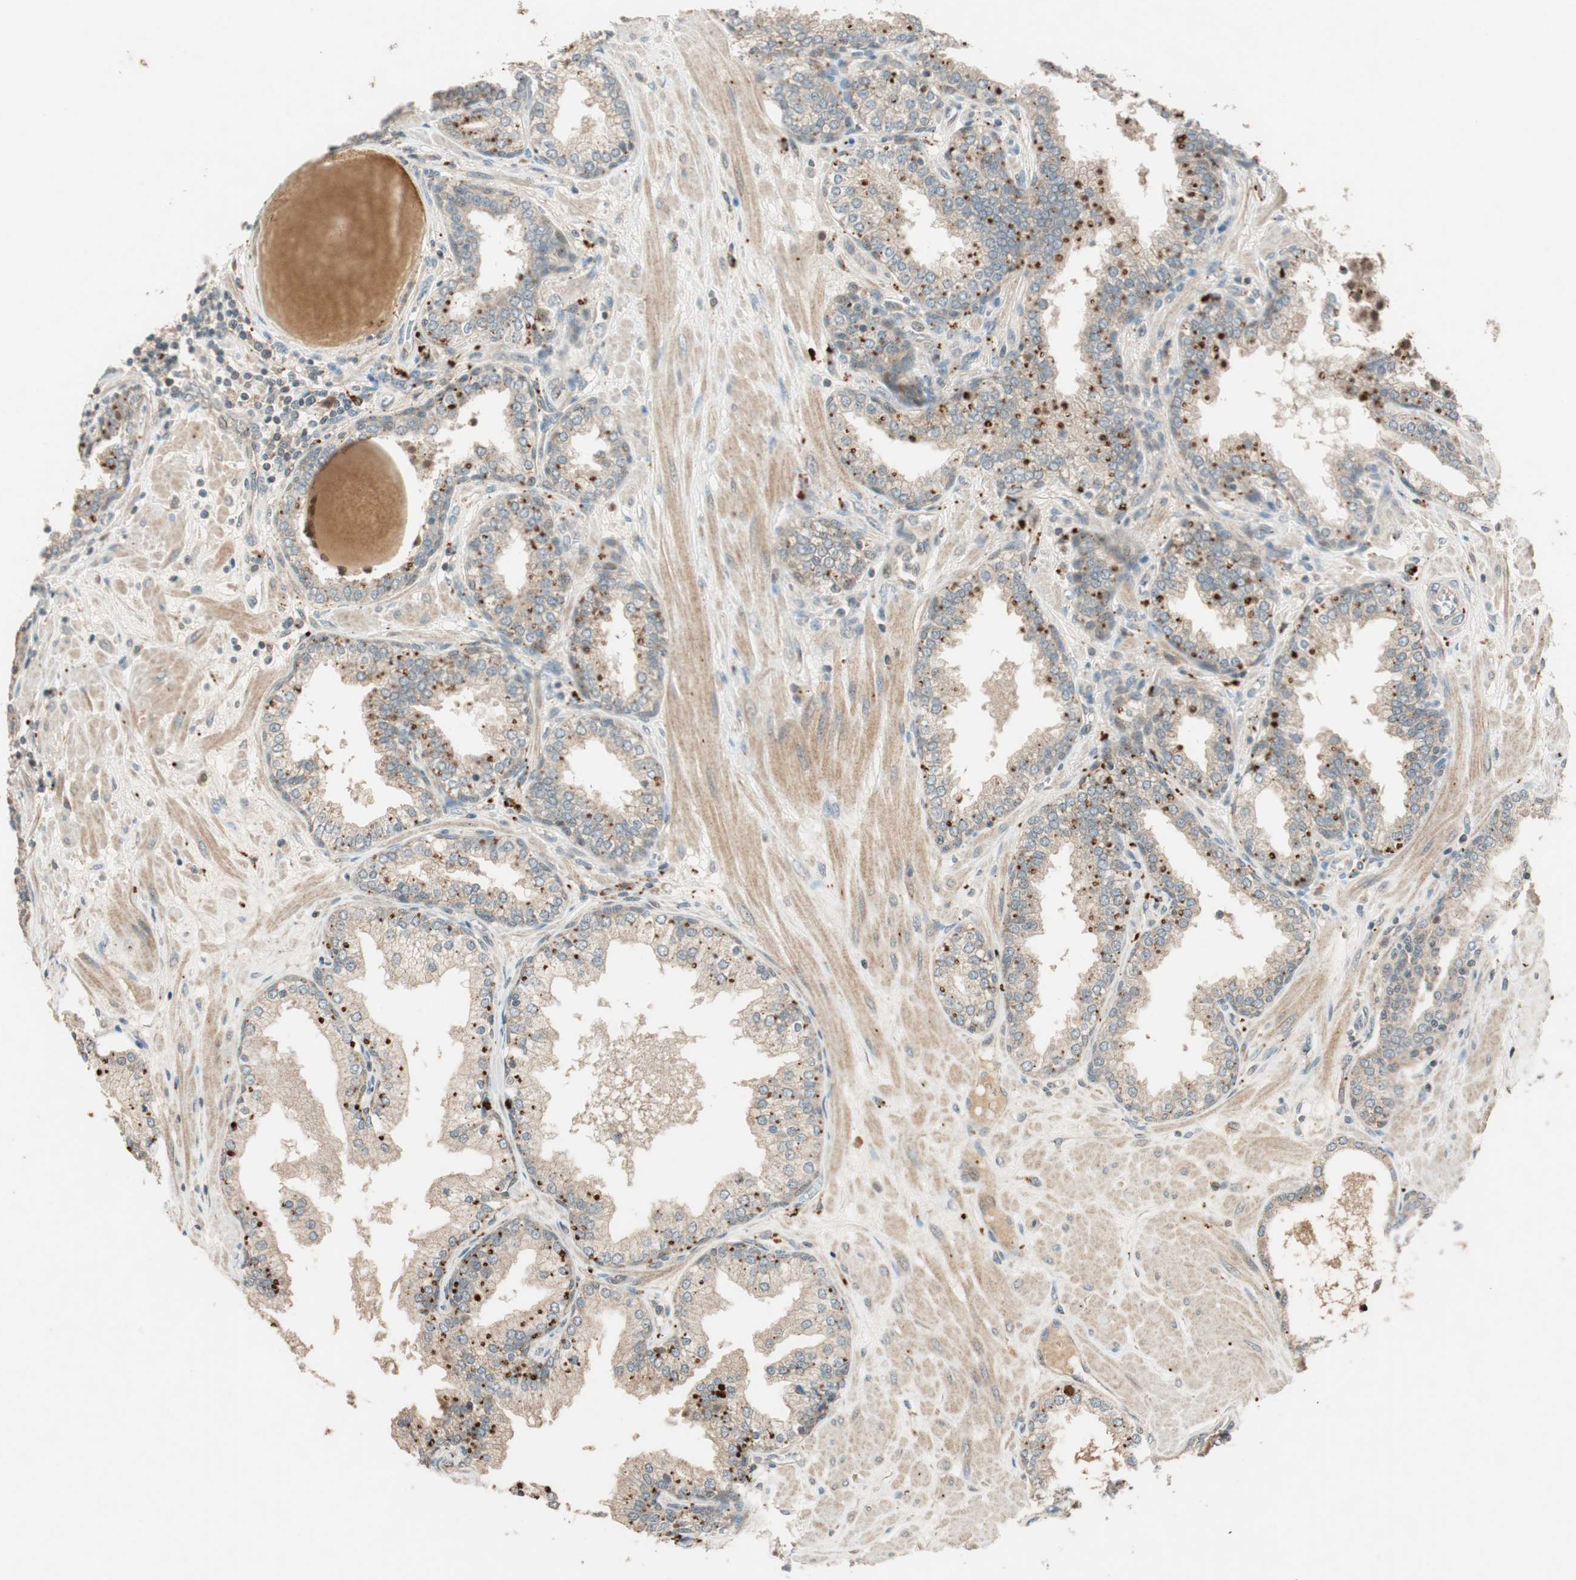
{"staining": {"intensity": "moderate", "quantity": ">75%", "location": "cytoplasmic/membranous"}, "tissue": "prostate", "cell_type": "Glandular cells", "image_type": "normal", "snomed": [{"axis": "morphology", "description": "Normal tissue, NOS"}, {"axis": "topography", "description": "Prostate"}], "caption": "Immunohistochemical staining of unremarkable prostate exhibits moderate cytoplasmic/membranous protein positivity in about >75% of glandular cells.", "gene": "GLB1", "patient": {"sex": "male", "age": 51}}